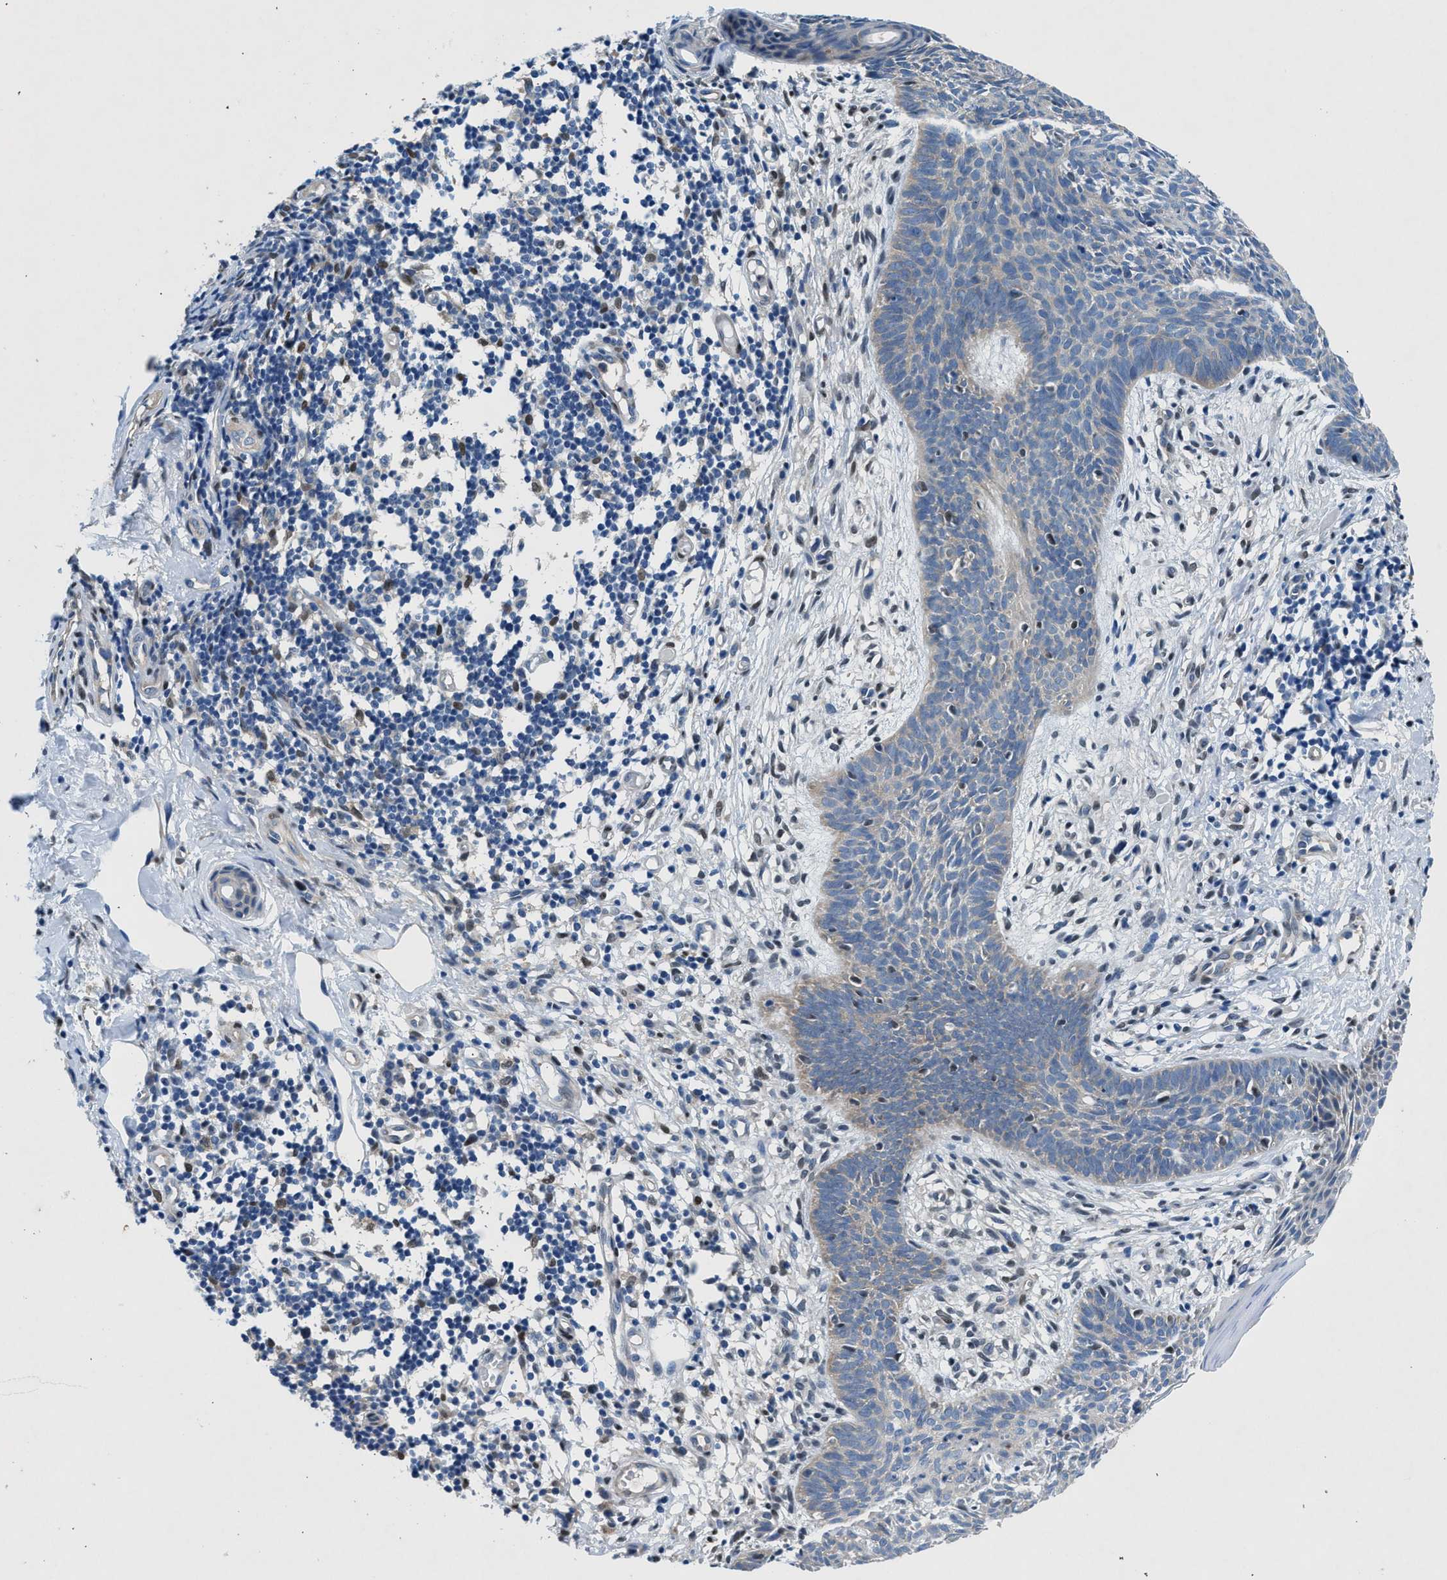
{"staining": {"intensity": "negative", "quantity": "none", "location": "none"}, "tissue": "skin cancer", "cell_type": "Tumor cells", "image_type": "cancer", "snomed": [{"axis": "morphology", "description": "Basal cell carcinoma"}, {"axis": "topography", "description": "Skin"}], "caption": "This is an IHC photomicrograph of human skin cancer. There is no staining in tumor cells.", "gene": "COPS2", "patient": {"sex": "male", "age": 60}}